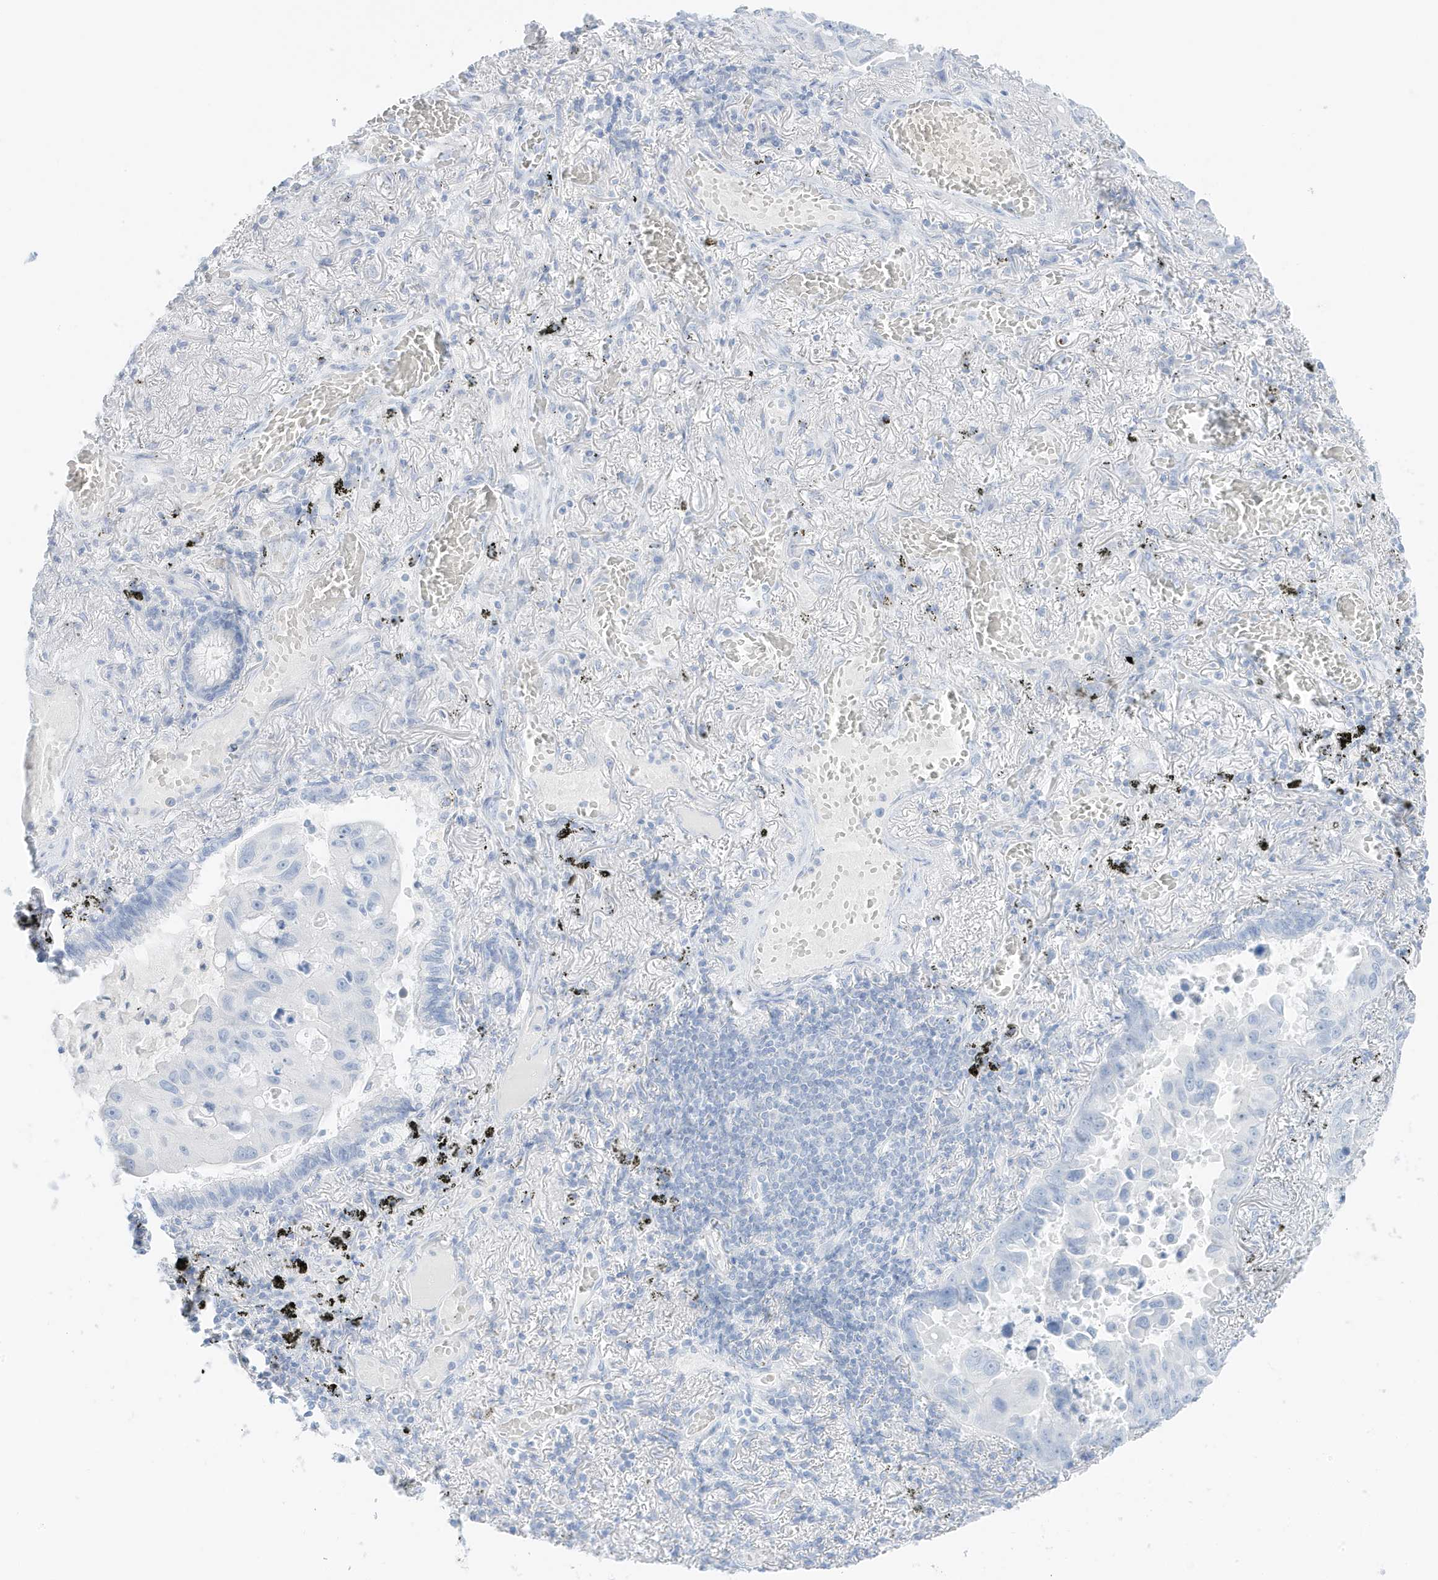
{"staining": {"intensity": "negative", "quantity": "none", "location": "none"}, "tissue": "lung cancer", "cell_type": "Tumor cells", "image_type": "cancer", "snomed": [{"axis": "morphology", "description": "Adenocarcinoma, NOS"}, {"axis": "topography", "description": "Lung"}], "caption": "This micrograph is of lung cancer stained with IHC to label a protein in brown with the nuclei are counter-stained blue. There is no staining in tumor cells.", "gene": "SLC22A13", "patient": {"sex": "male", "age": 64}}